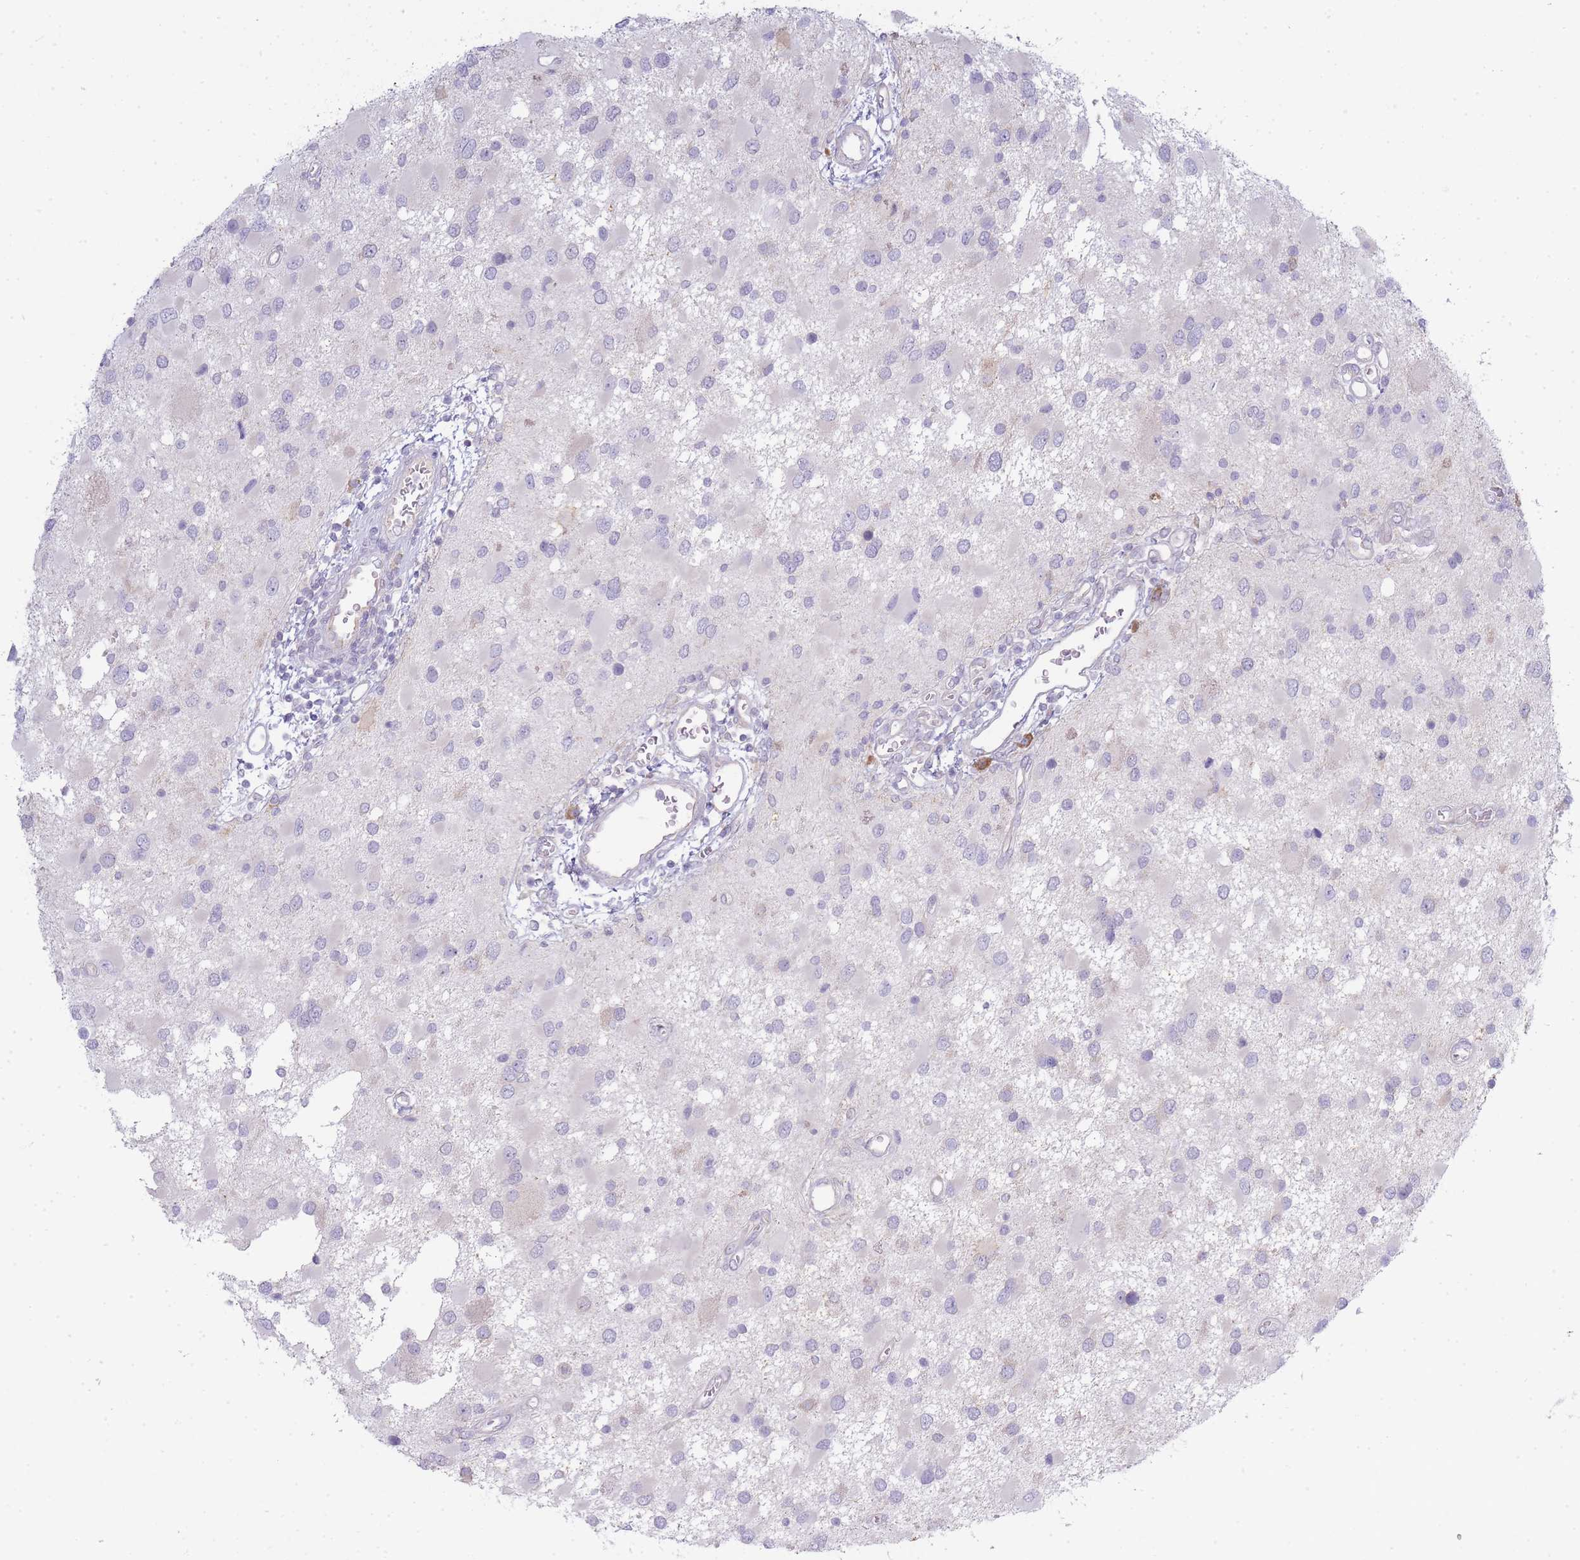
{"staining": {"intensity": "negative", "quantity": "none", "location": "none"}, "tissue": "glioma", "cell_type": "Tumor cells", "image_type": "cancer", "snomed": [{"axis": "morphology", "description": "Glioma, malignant, High grade"}, {"axis": "topography", "description": "Brain"}], "caption": "Tumor cells are negative for brown protein staining in glioma. (DAB (3,3'-diaminobenzidine) immunohistochemistry with hematoxylin counter stain).", "gene": "OR5L2", "patient": {"sex": "male", "age": 53}}